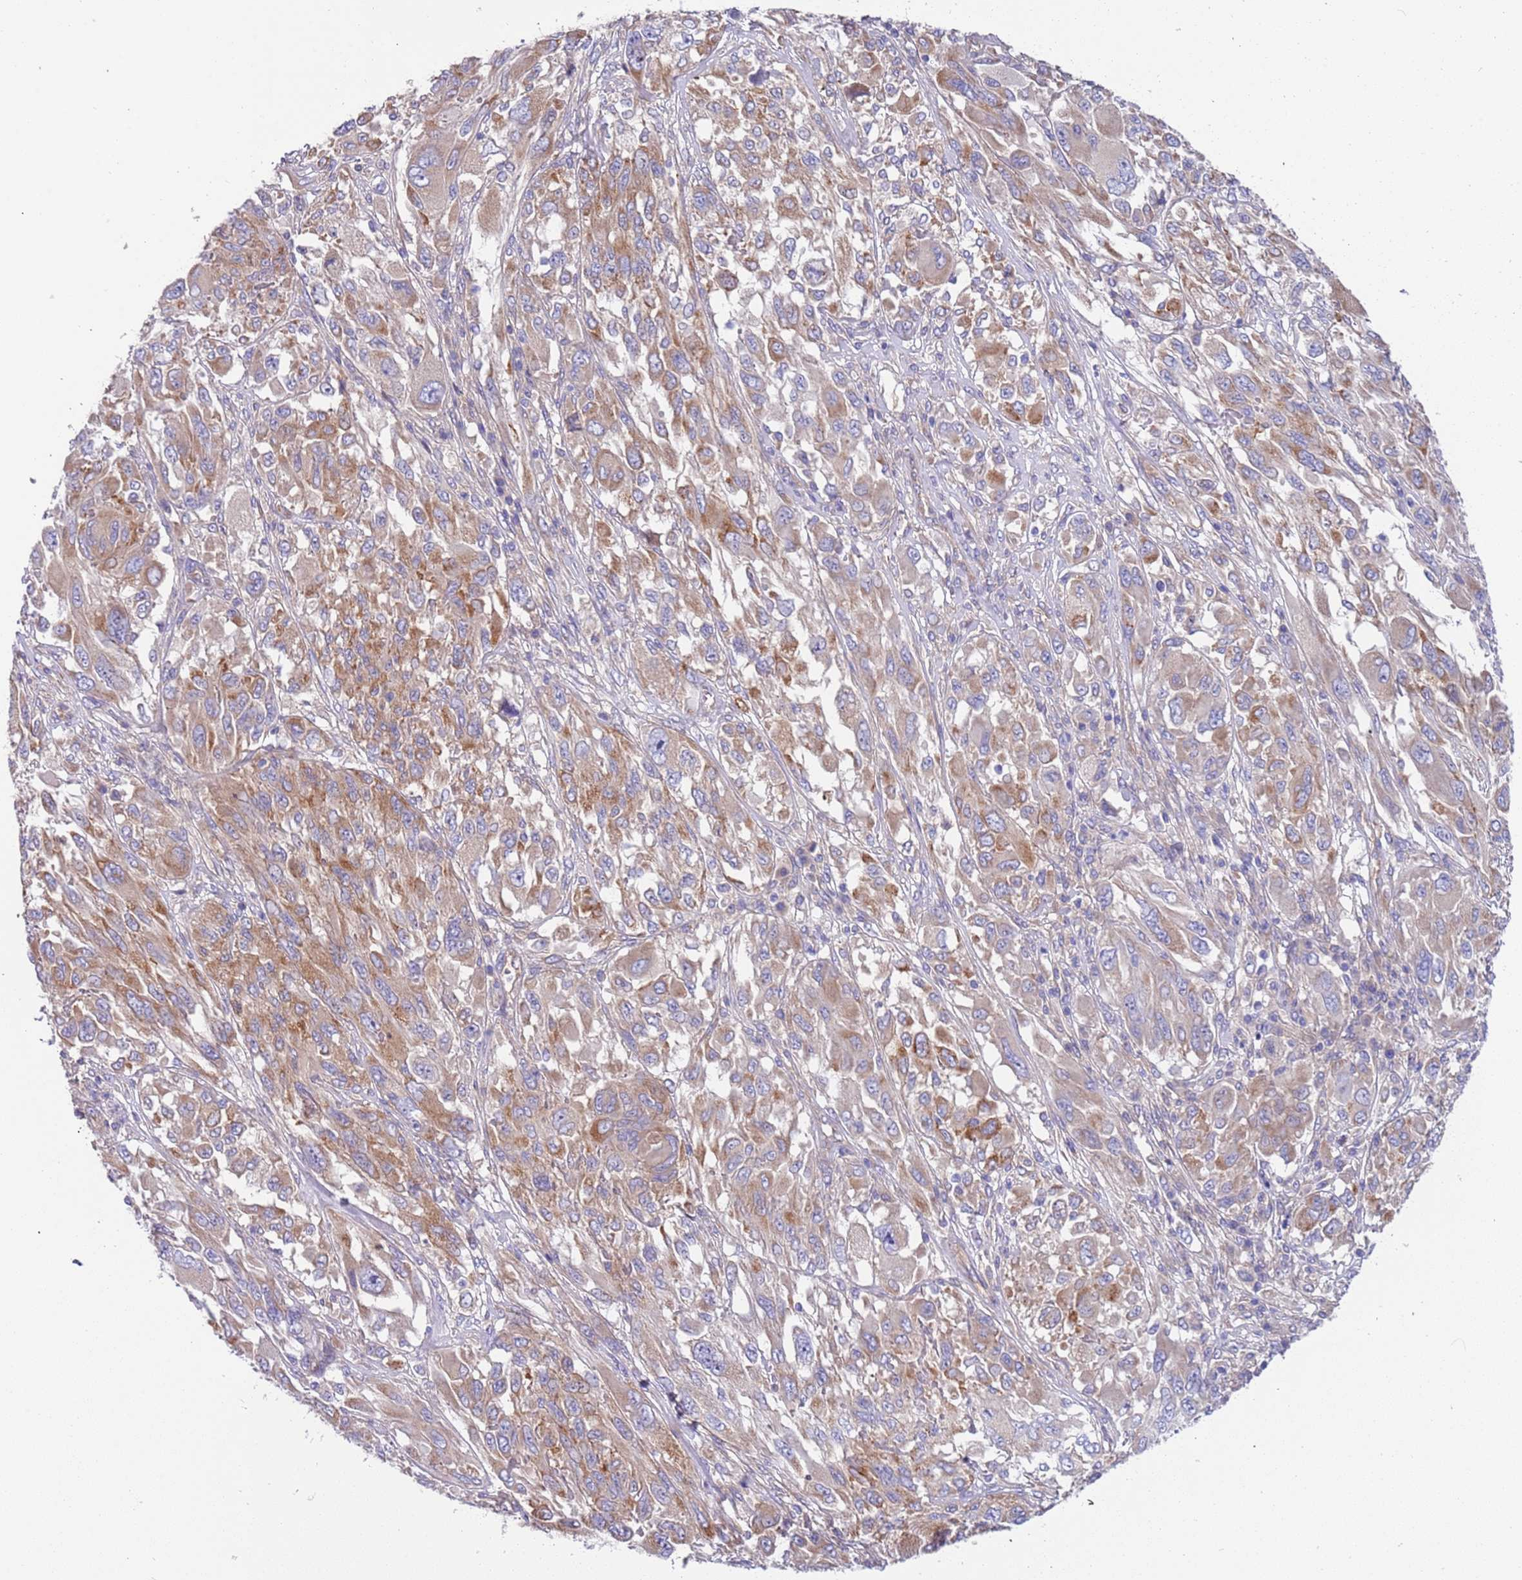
{"staining": {"intensity": "moderate", "quantity": ">75%", "location": "cytoplasmic/membranous"}, "tissue": "melanoma", "cell_type": "Tumor cells", "image_type": "cancer", "snomed": [{"axis": "morphology", "description": "Malignant melanoma, NOS"}, {"axis": "topography", "description": "Skin"}], "caption": "Tumor cells show moderate cytoplasmic/membranous positivity in about >75% of cells in malignant melanoma.", "gene": "LAMB4", "patient": {"sex": "female", "age": 91}}